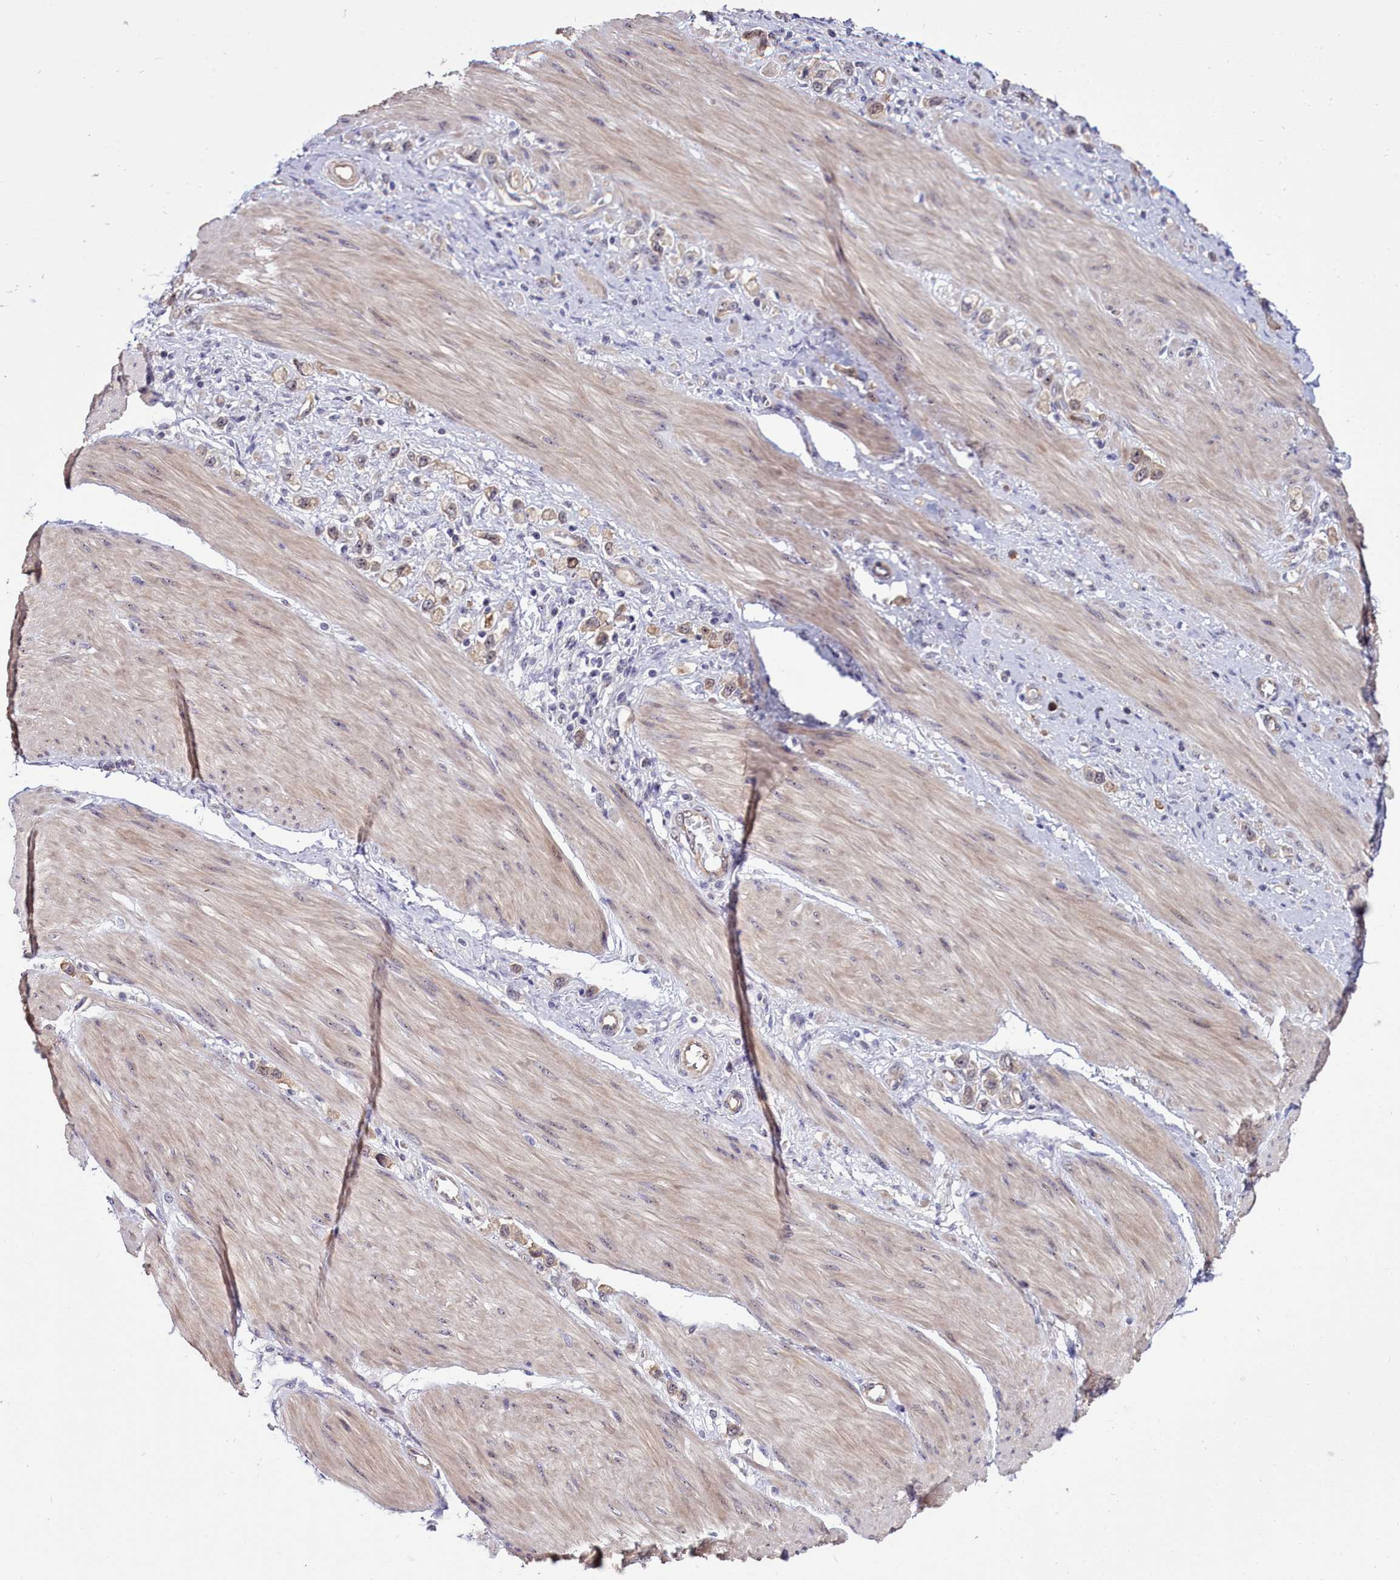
{"staining": {"intensity": "weak", "quantity": ">75%", "location": "cytoplasmic/membranous"}, "tissue": "stomach cancer", "cell_type": "Tumor cells", "image_type": "cancer", "snomed": [{"axis": "morphology", "description": "Adenocarcinoma, NOS"}, {"axis": "topography", "description": "Stomach"}], "caption": "High-power microscopy captured an immunohistochemistry (IHC) histopathology image of stomach adenocarcinoma, revealing weak cytoplasmic/membranous staining in about >75% of tumor cells.", "gene": "BCAR1", "patient": {"sex": "female", "age": 65}}